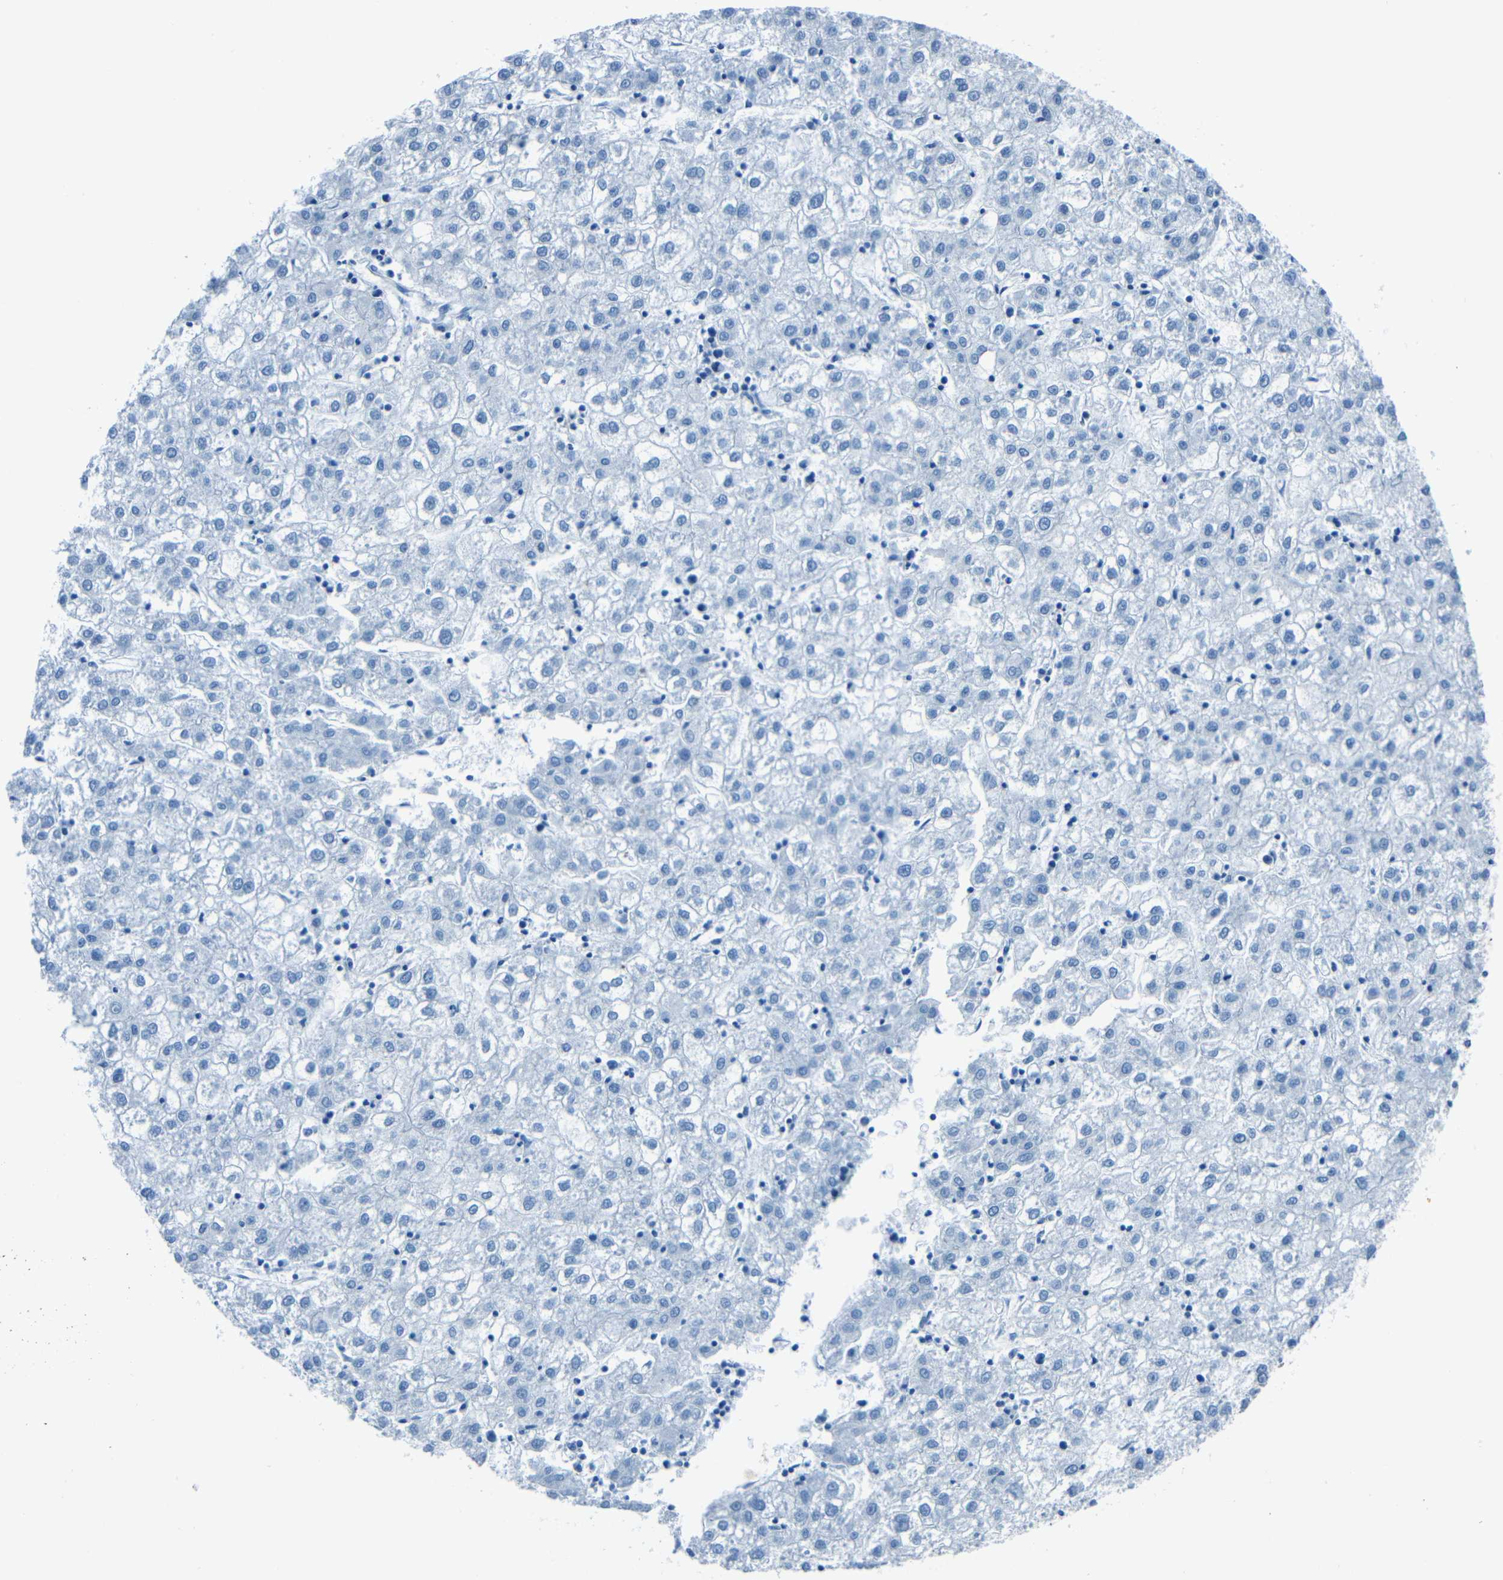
{"staining": {"intensity": "negative", "quantity": "none", "location": "none"}, "tissue": "liver cancer", "cell_type": "Tumor cells", "image_type": "cancer", "snomed": [{"axis": "morphology", "description": "Carcinoma, Hepatocellular, NOS"}, {"axis": "topography", "description": "Liver"}], "caption": "Immunohistochemistry (IHC) micrograph of neoplastic tissue: hepatocellular carcinoma (liver) stained with DAB demonstrates no significant protein expression in tumor cells.", "gene": "FBN2", "patient": {"sex": "male", "age": 72}}